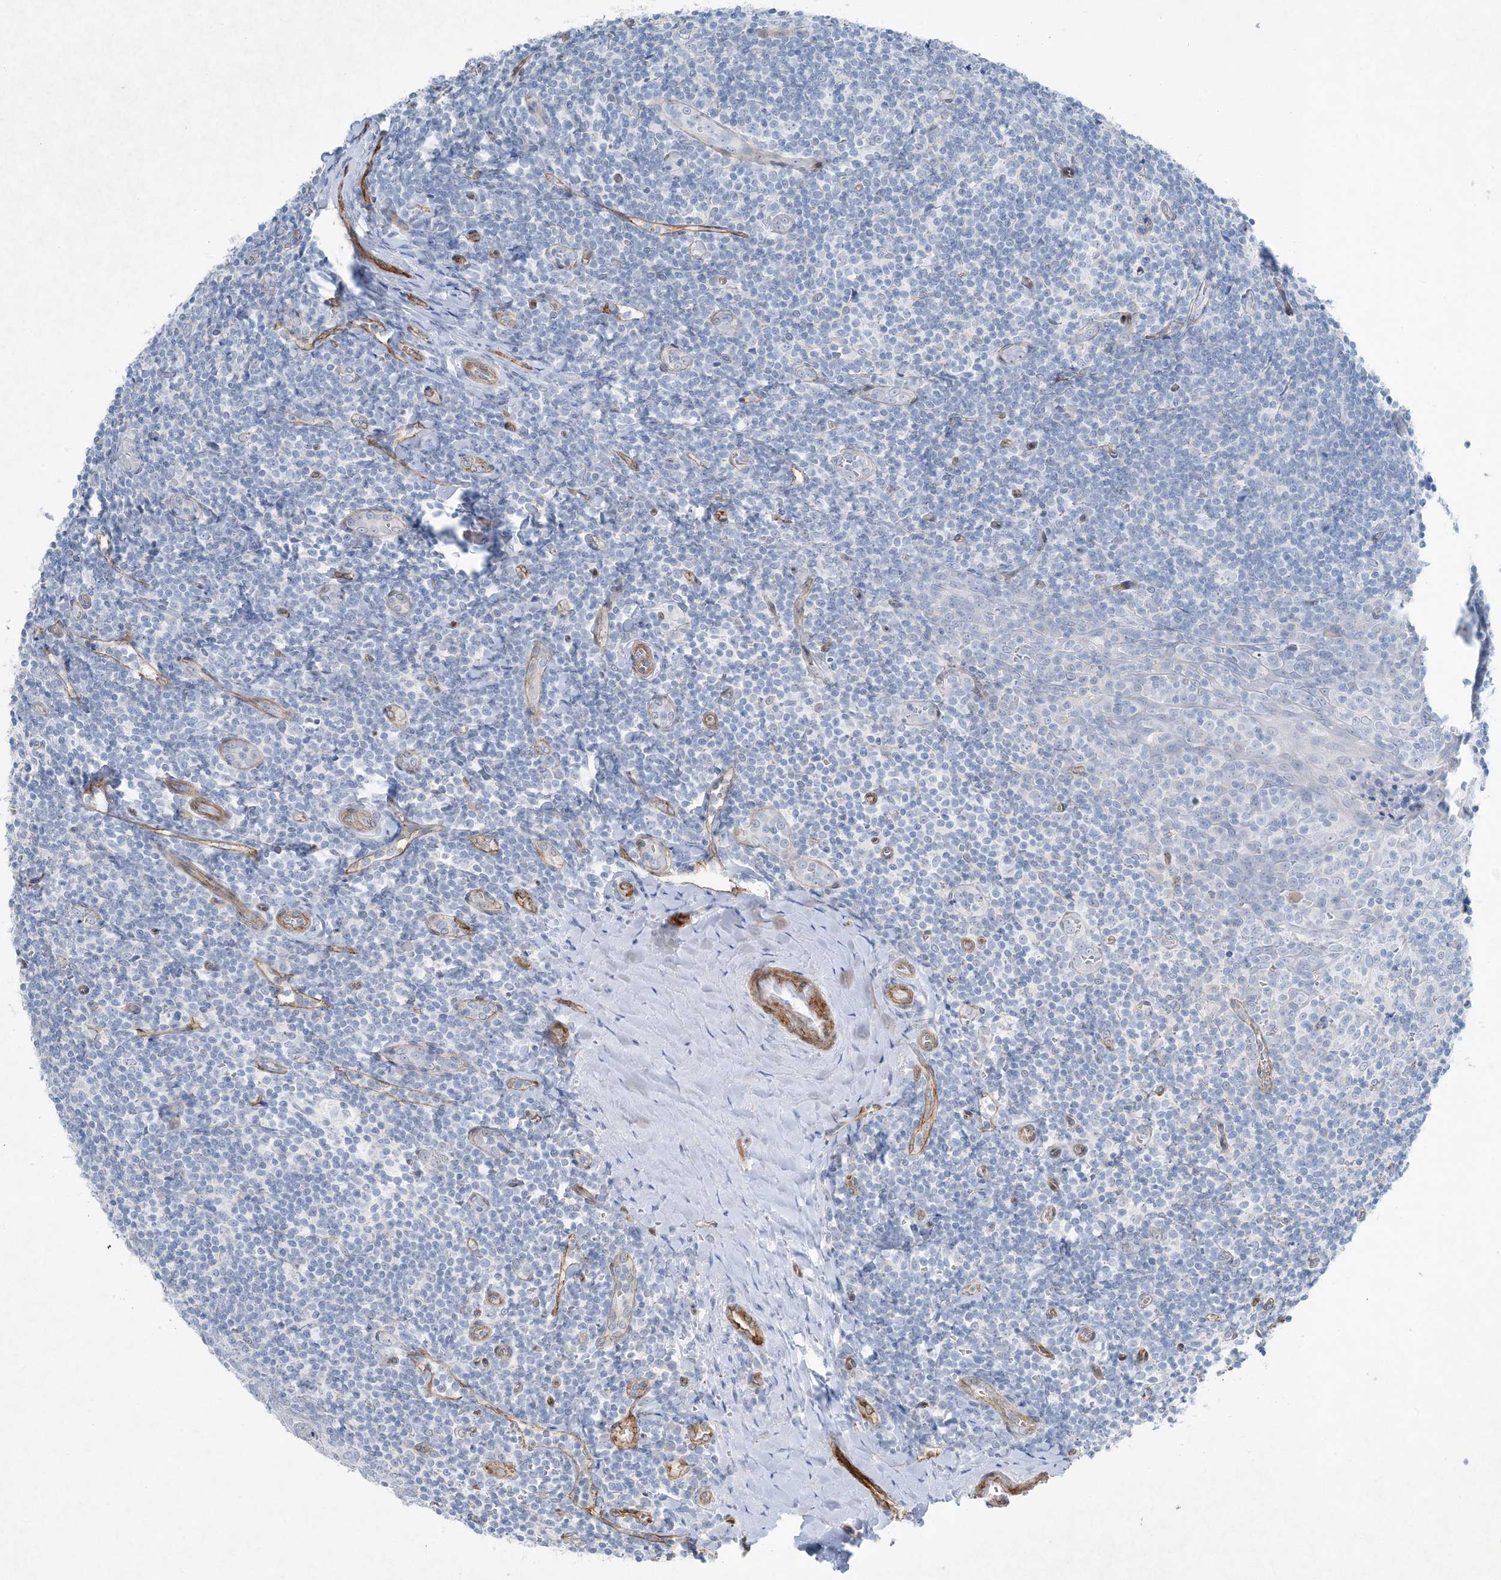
{"staining": {"intensity": "negative", "quantity": "none", "location": "none"}, "tissue": "tonsil", "cell_type": "Germinal center cells", "image_type": "normal", "snomed": [{"axis": "morphology", "description": "Normal tissue, NOS"}, {"axis": "topography", "description": "Tonsil"}], "caption": "Germinal center cells are negative for brown protein staining in benign tonsil. (DAB (3,3'-diaminobenzidine) IHC with hematoxylin counter stain).", "gene": "PGM5", "patient": {"sex": "male", "age": 27}}